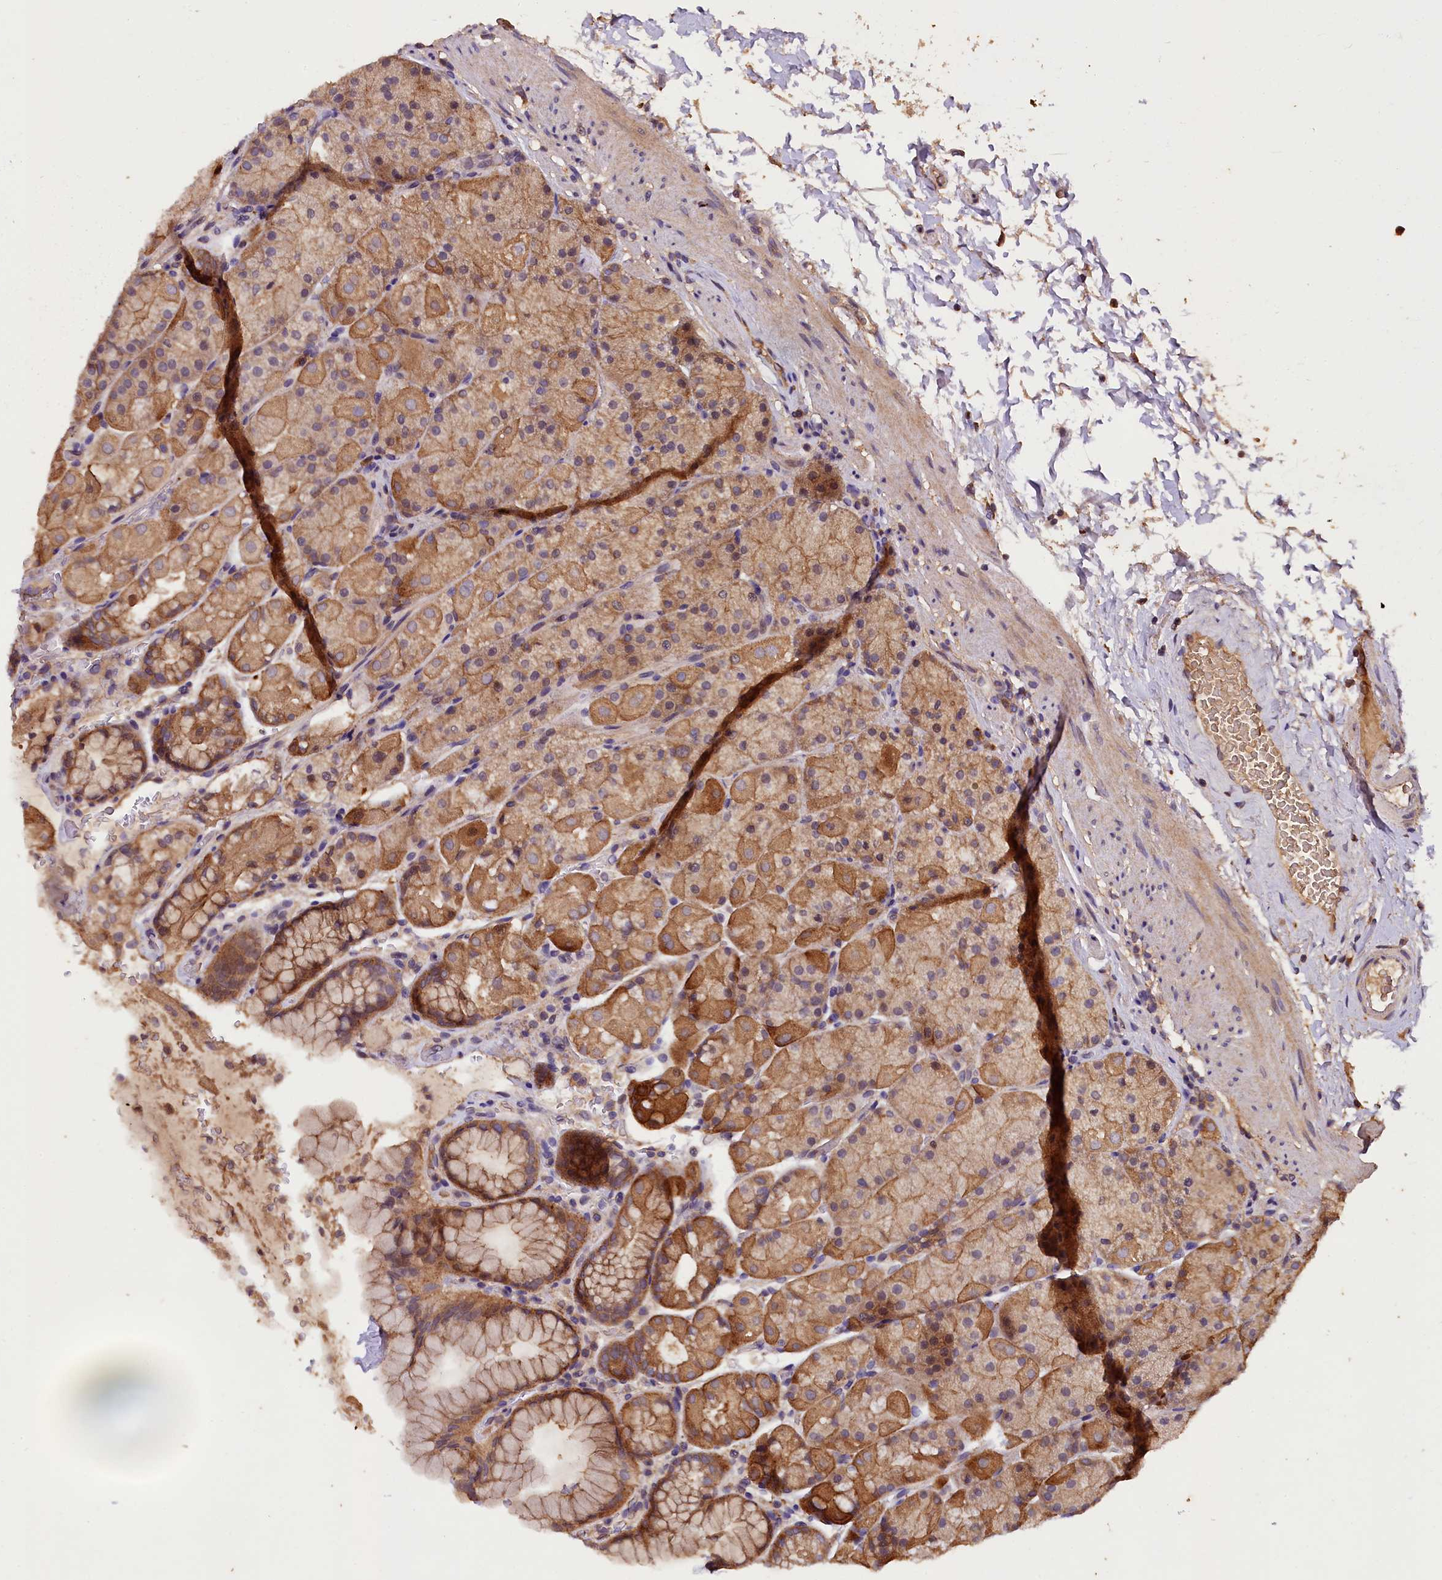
{"staining": {"intensity": "moderate", "quantity": ">75%", "location": "cytoplasmic/membranous"}, "tissue": "stomach", "cell_type": "Glandular cells", "image_type": "normal", "snomed": [{"axis": "morphology", "description": "Normal tissue, NOS"}, {"axis": "topography", "description": "Stomach, upper"}, {"axis": "topography", "description": "Stomach, lower"}], "caption": "Immunohistochemistry histopathology image of benign human stomach stained for a protein (brown), which exhibits medium levels of moderate cytoplasmic/membranous staining in approximately >75% of glandular cells.", "gene": "PLXNB1", "patient": {"sex": "male", "age": 67}}